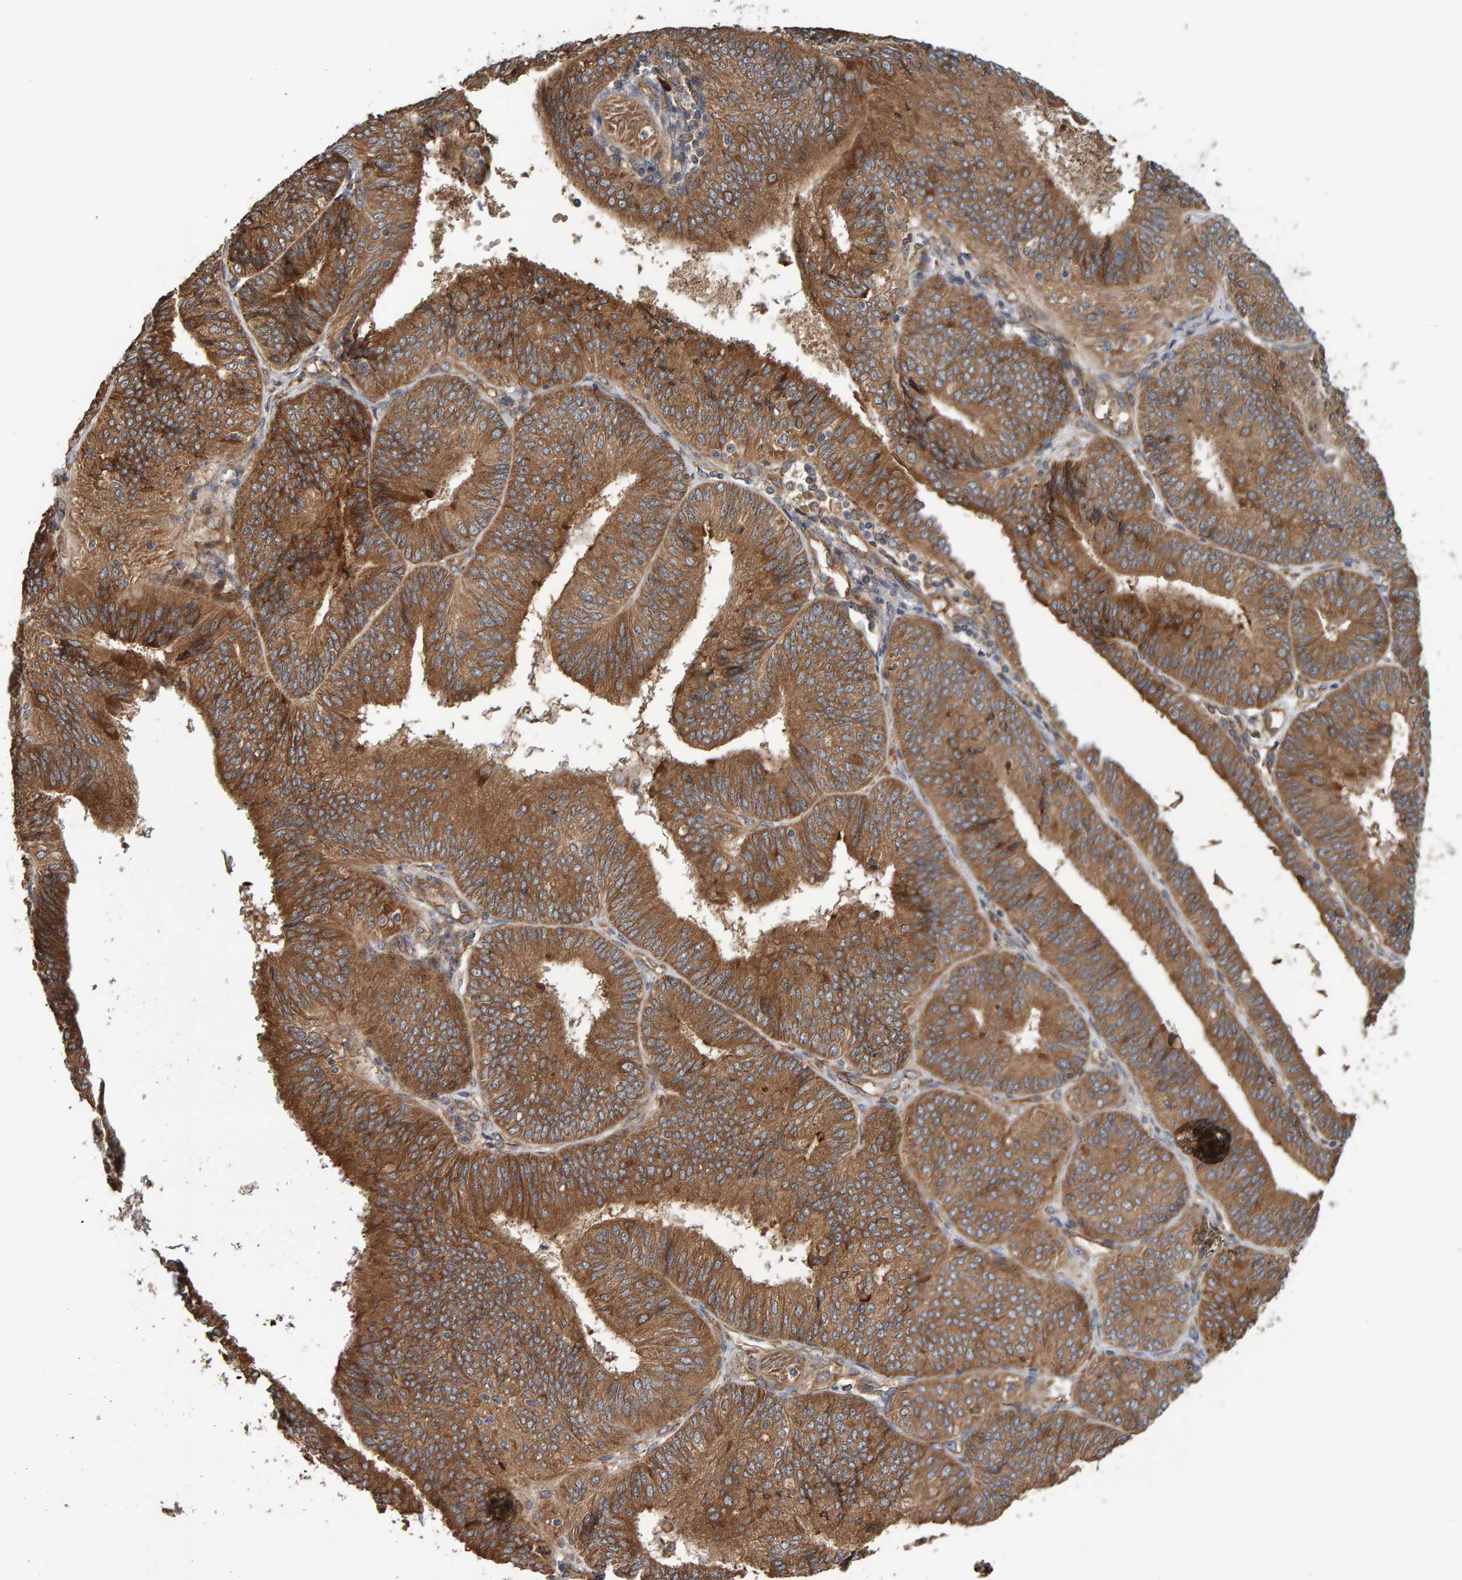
{"staining": {"intensity": "strong", "quantity": ">75%", "location": "cytoplasmic/membranous"}, "tissue": "endometrial cancer", "cell_type": "Tumor cells", "image_type": "cancer", "snomed": [{"axis": "morphology", "description": "Adenocarcinoma, NOS"}, {"axis": "topography", "description": "Endometrium"}], "caption": "DAB immunohistochemical staining of human endometrial cancer displays strong cytoplasmic/membranous protein expression in about >75% of tumor cells.", "gene": "BAIAP2", "patient": {"sex": "female", "age": 58}}